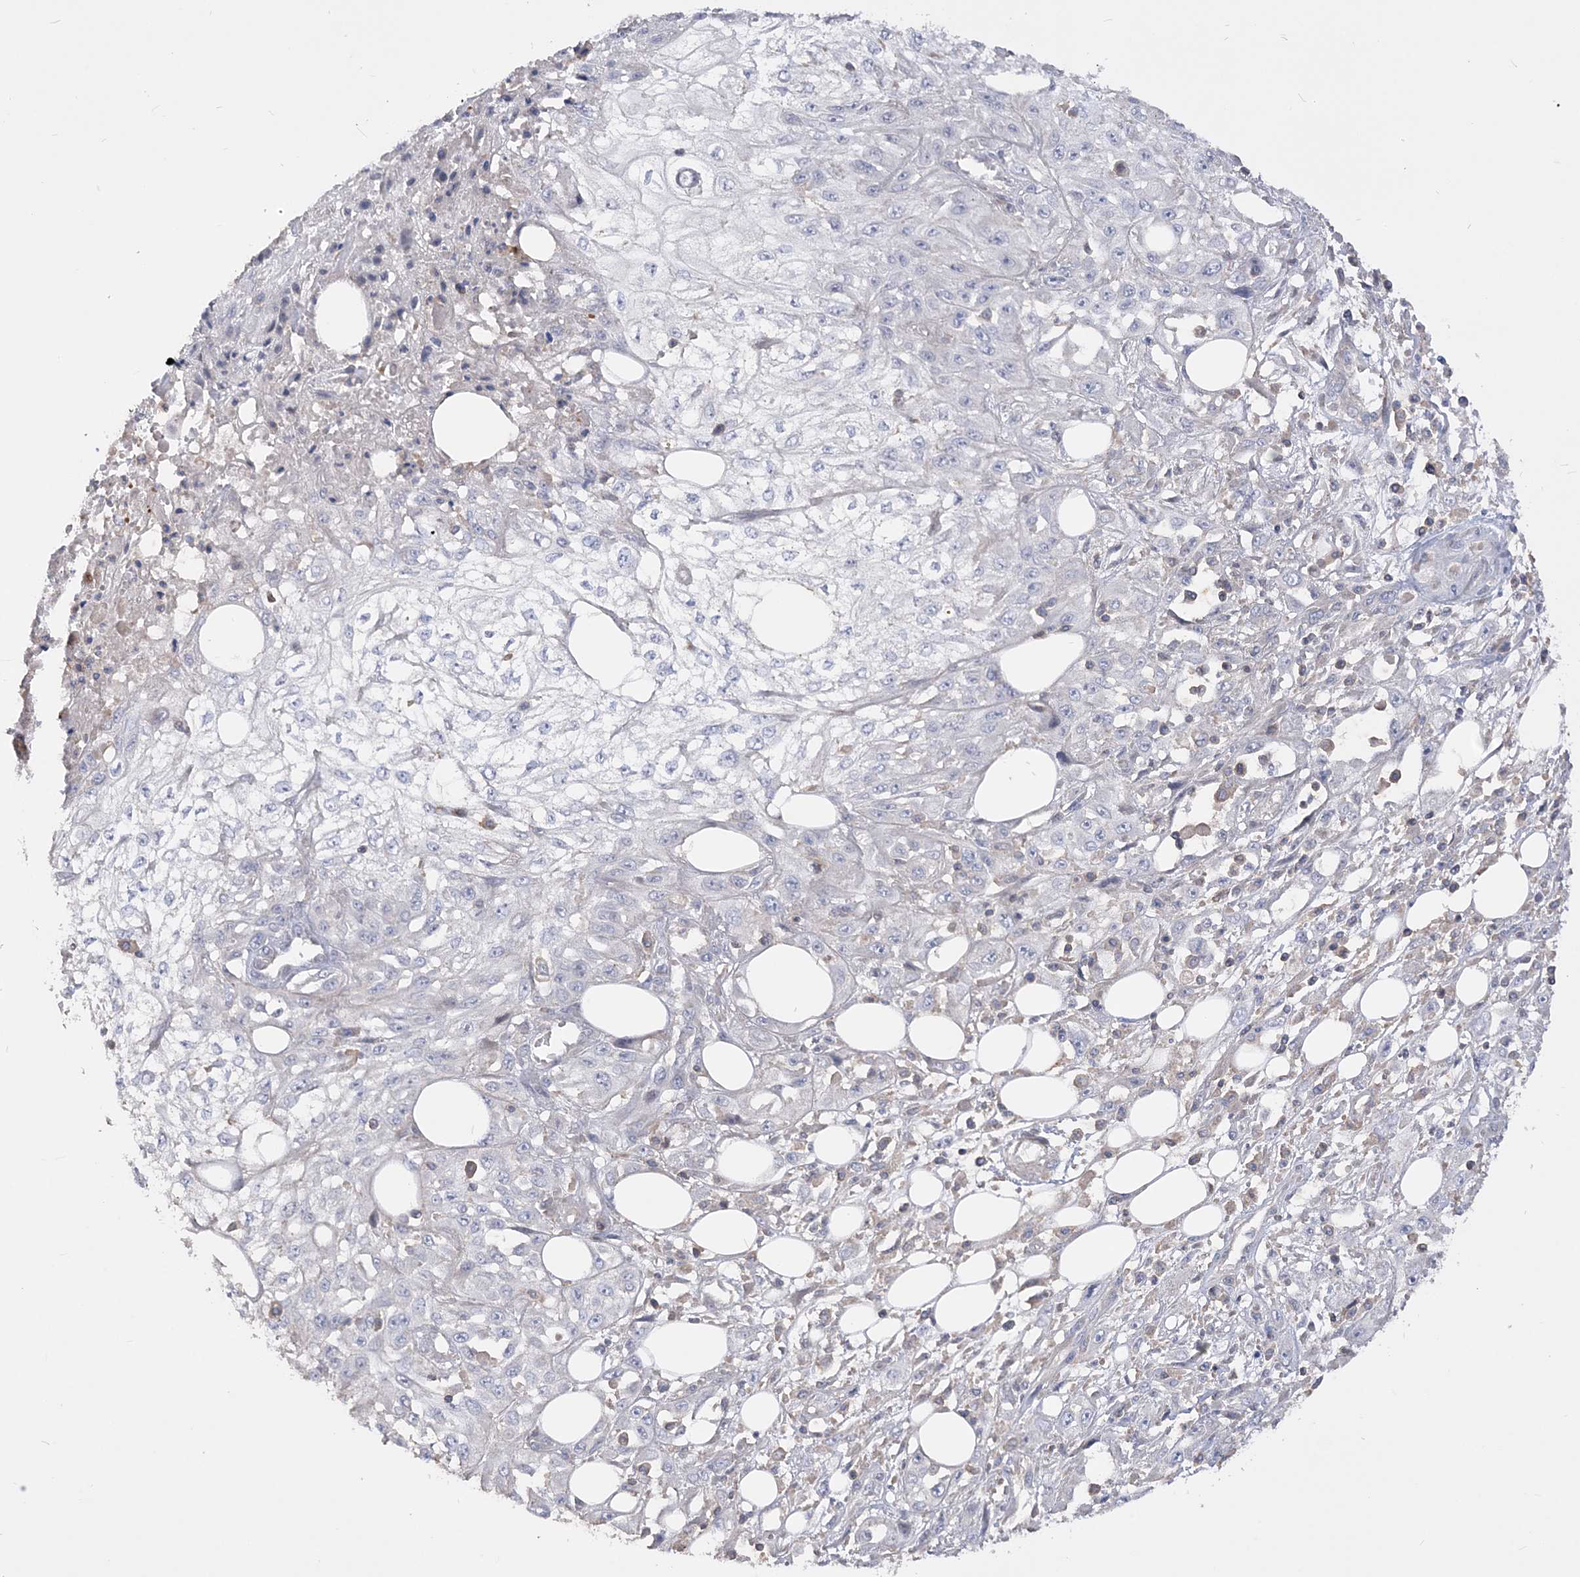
{"staining": {"intensity": "negative", "quantity": "none", "location": "none"}, "tissue": "skin cancer", "cell_type": "Tumor cells", "image_type": "cancer", "snomed": [{"axis": "morphology", "description": "Squamous cell carcinoma, NOS"}, {"axis": "morphology", "description": "Squamous cell carcinoma, metastatic, NOS"}, {"axis": "topography", "description": "Skin"}, {"axis": "topography", "description": "Lymph node"}], "caption": "A high-resolution histopathology image shows immunohistochemistry staining of metastatic squamous cell carcinoma (skin), which reveals no significant positivity in tumor cells.", "gene": "SLFN14", "patient": {"sex": "male", "age": 75}}